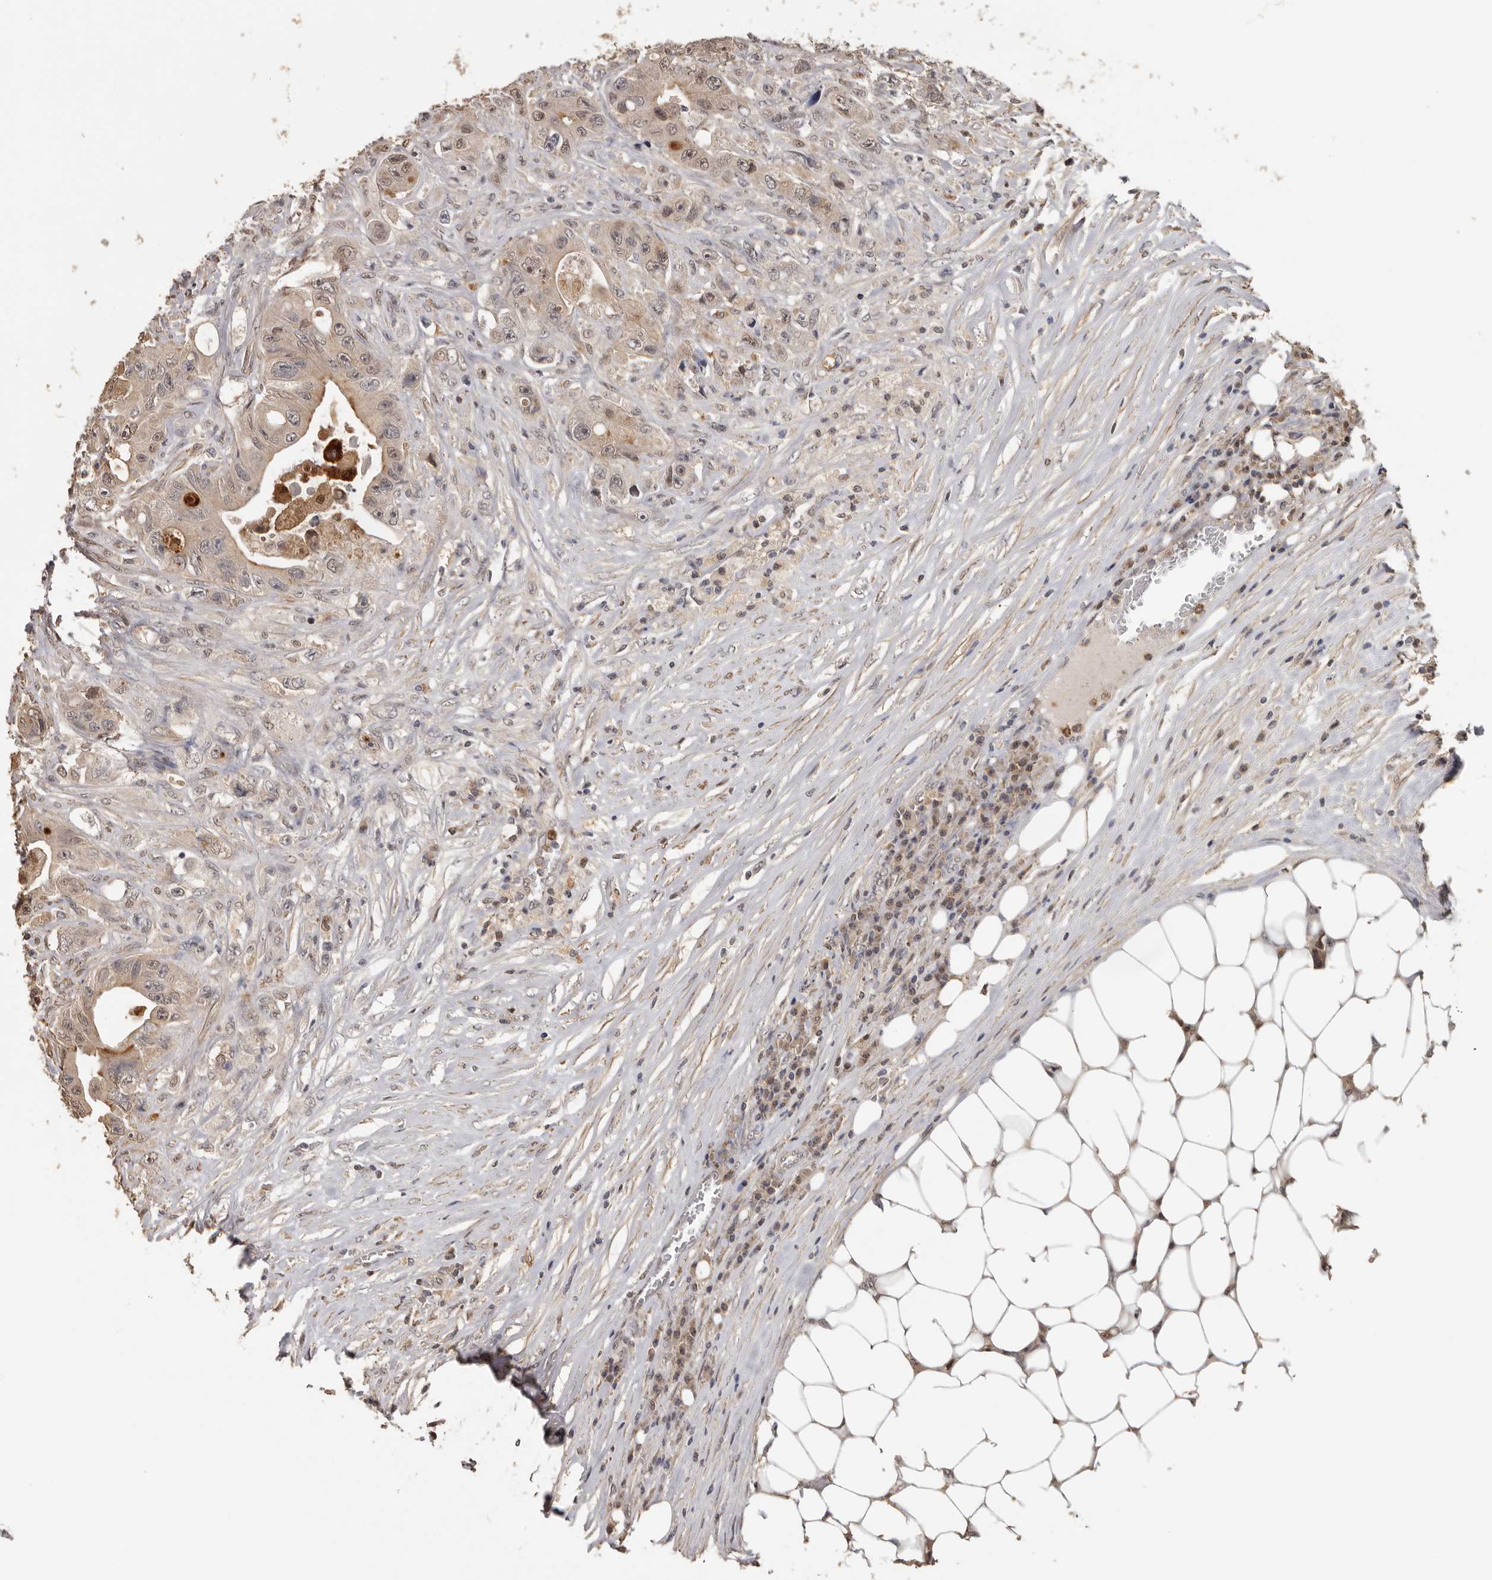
{"staining": {"intensity": "weak", "quantity": ">75%", "location": "cytoplasmic/membranous,nuclear"}, "tissue": "colorectal cancer", "cell_type": "Tumor cells", "image_type": "cancer", "snomed": [{"axis": "morphology", "description": "Adenocarcinoma, NOS"}, {"axis": "topography", "description": "Colon"}], "caption": "Immunohistochemical staining of colorectal adenocarcinoma displays low levels of weak cytoplasmic/membranous and nuclear protein positivity in about >75% of tumor cells.", "gene": "KIF2B", "patient": {"sex": "female", "age": 46}}